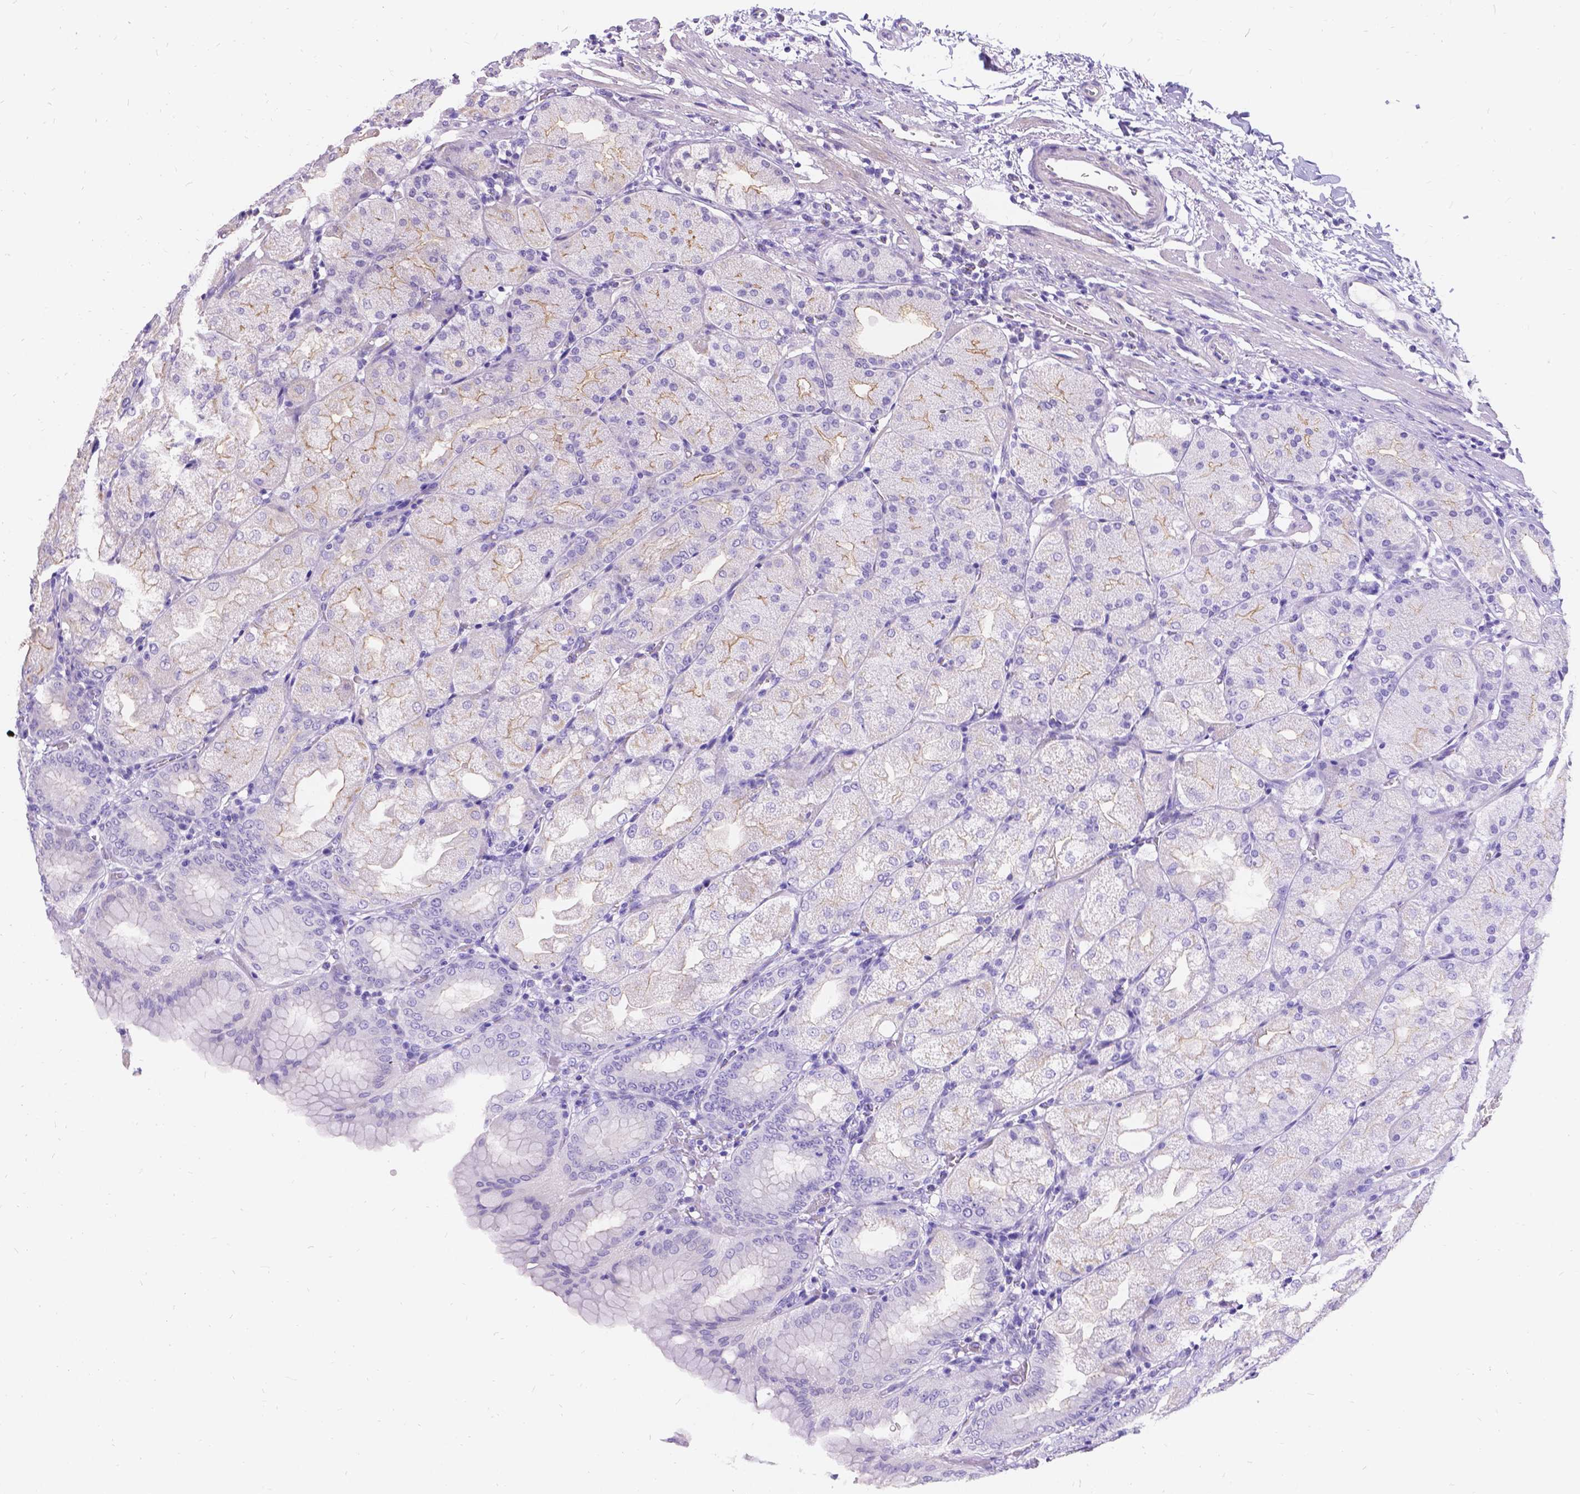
{"staining": {"intensity": "weak", "quantity": "<25%", "location": "cytoplasmic/membranous"}, "tissue": "stomach", "cell_type": "Glandular cells", "image_type": "normal", "snomed": [{"axis": "morphology", "description": "Normal tissue, NOS"}, {"axis": "topography", "description": "Stomach, upper"}, {"axis": "topography", "description": "Stomach"}, {"axis": "topography", "description": "Stomach, lower"}], "caption": "Human stomach stained for a protein using IHC displays no staining in glandular cells.", "gene": "PALS1", "patient": {"sex": "male", "age": 62}}